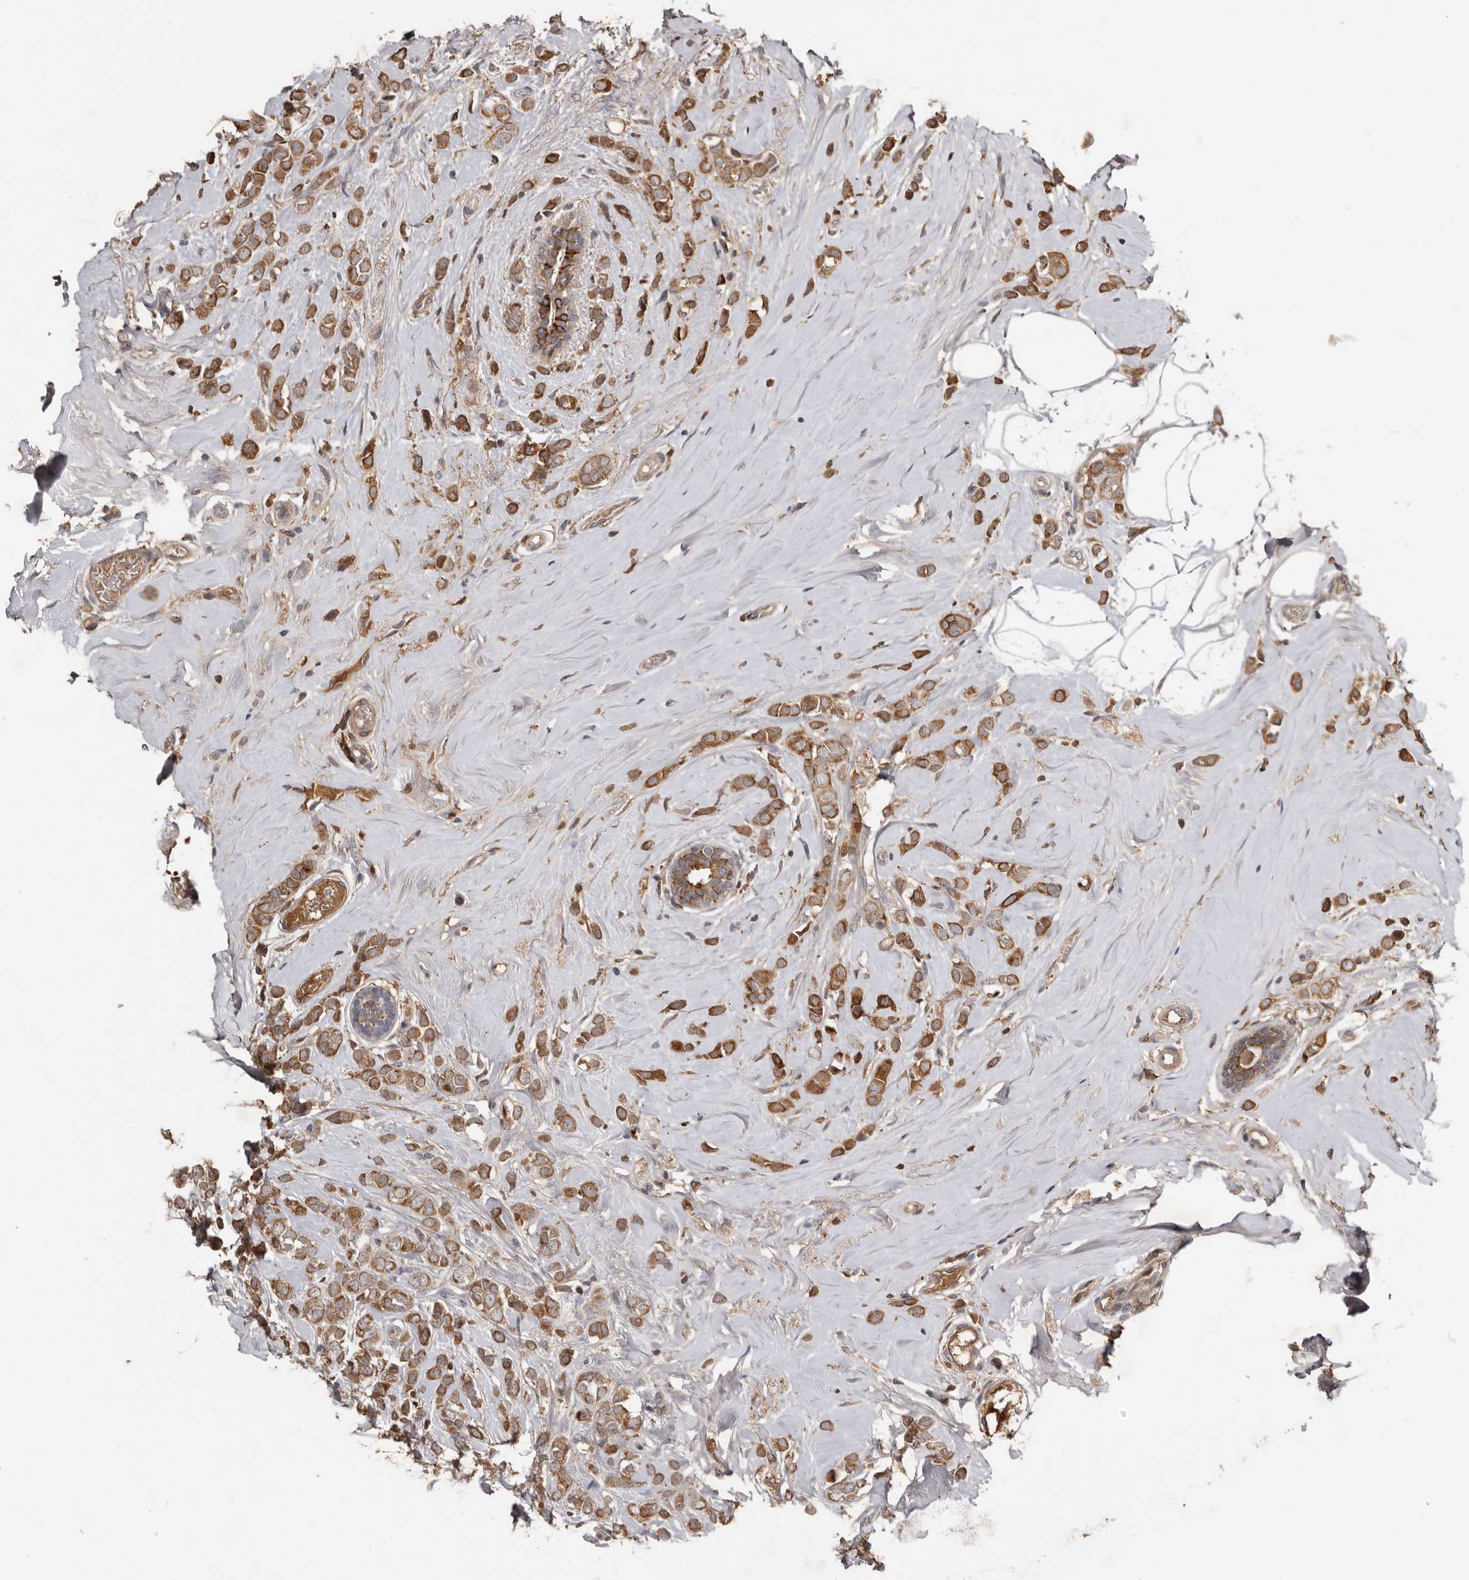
{"staining": {"intensity": "moderate", "quantity": ">75%", "location": "cytoplasmic/membranous"}, "tissue": "breast cancer", "cell_type": "Tumor cells", "image_type": "cancer", "snomed": [{"axis": "morphology", "description": "Lobular carcinoma"}, {"axis": "topography", "description": "Breast"}], "caption": "Protein staining shows moderate cytoplasmic/membranous staining in approximately >75% of tumor cells in breast lobular carcinoma.", "gene": "NMUR1", "patient": {"sex": "female", "age": 47}}